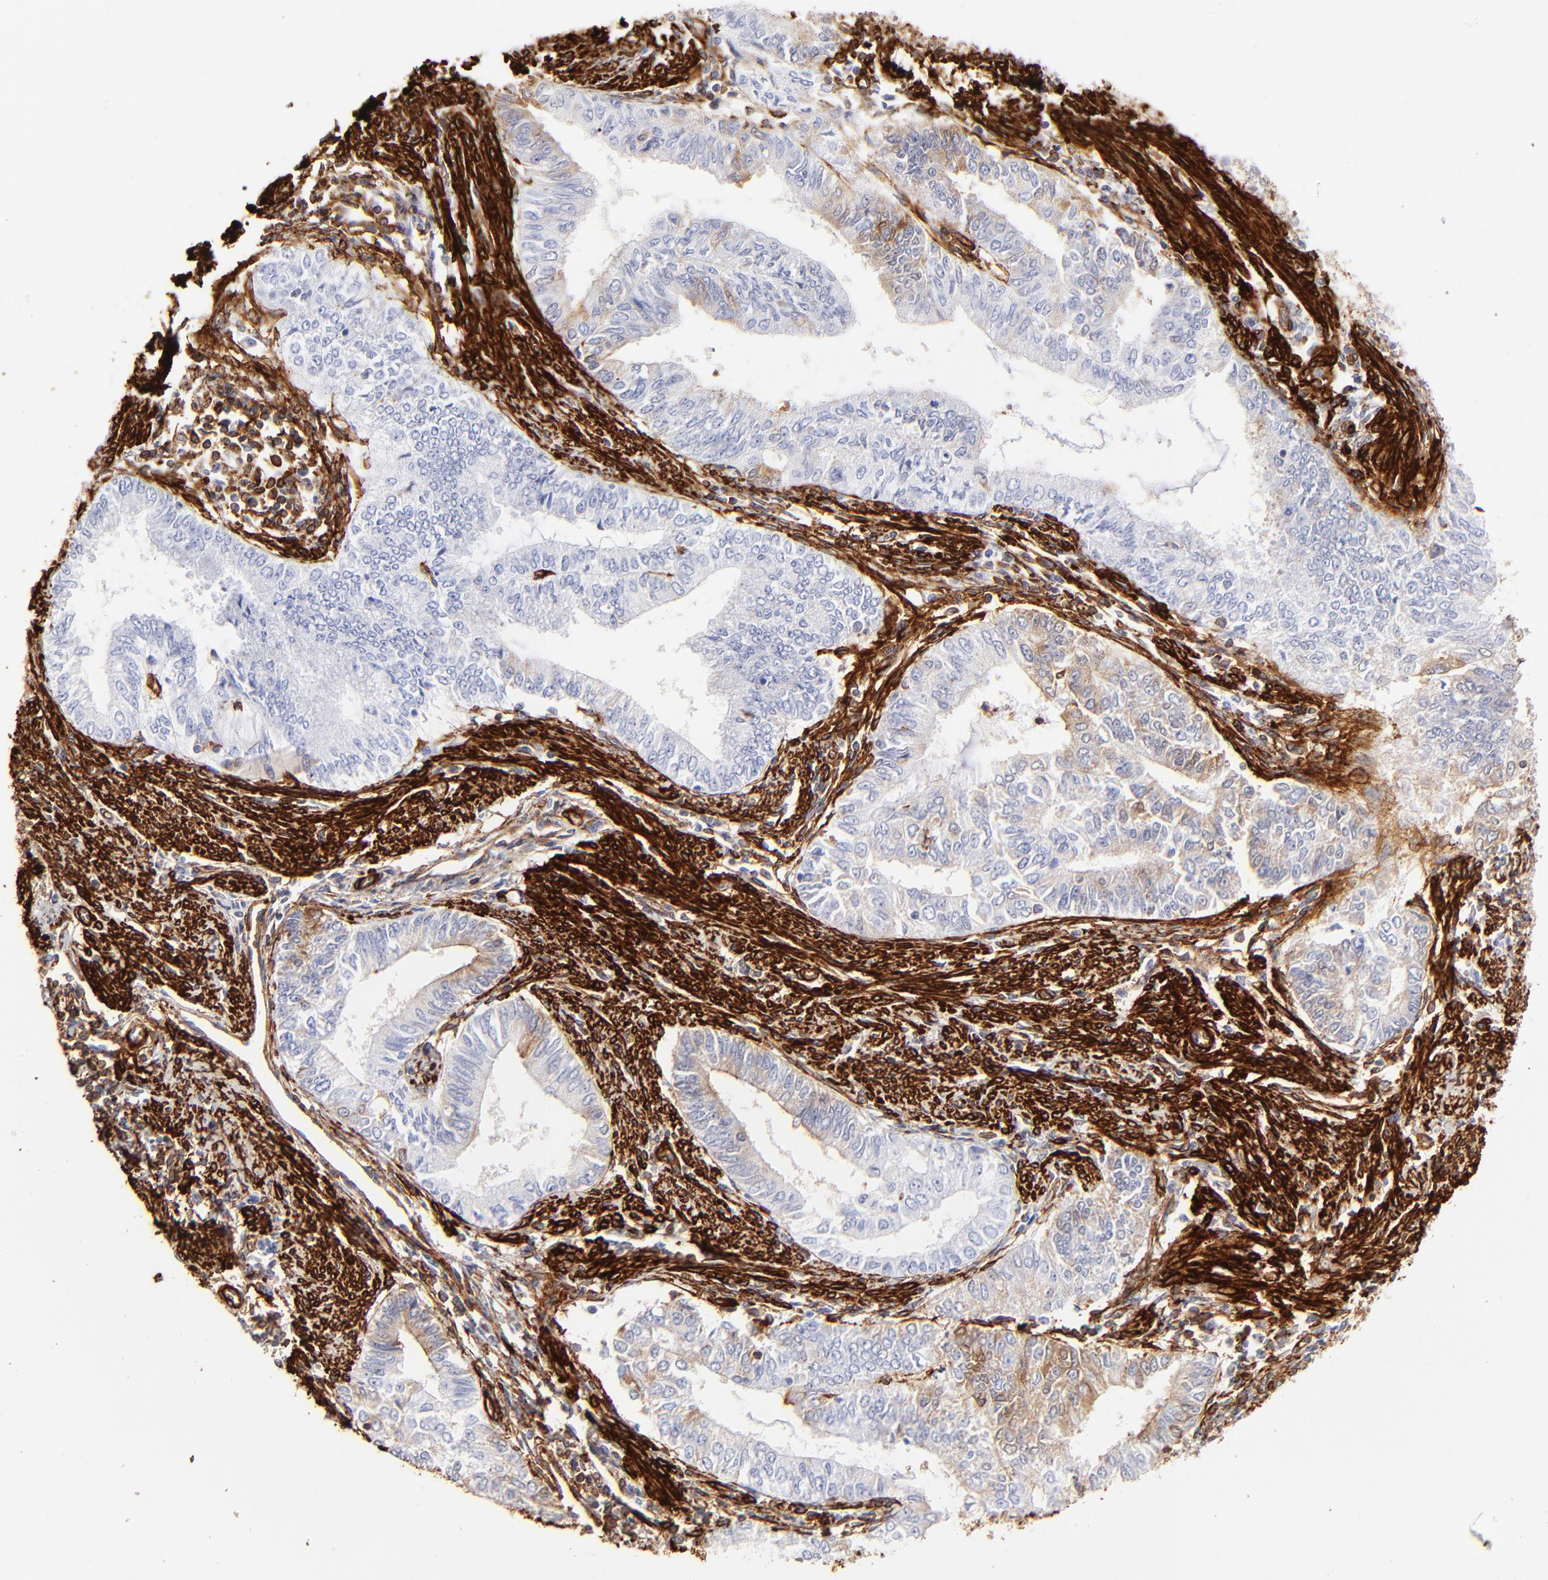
{"staining": {"intensity": "weak", "quantity": "<25%", "location": "cytoplasmic/membranous"}, "tissue": "endometrial cancer", "cell_type": "Tumor cells", "image_type": "cancer", "snomed": [{"axis": "morphology", "description": "Adenocarcinoma, NOS"}, {"axis": "topography", "description": "Endometrium"}], "caption": "The image shows no staining of tumor cells in endometrial adenocarcinoma. (Brightfield microscopy of DAB immunohistochemistry (IHC) at high magnification).", "gene": "FLNA", "patient": {"sex": "female", "age": 66}}